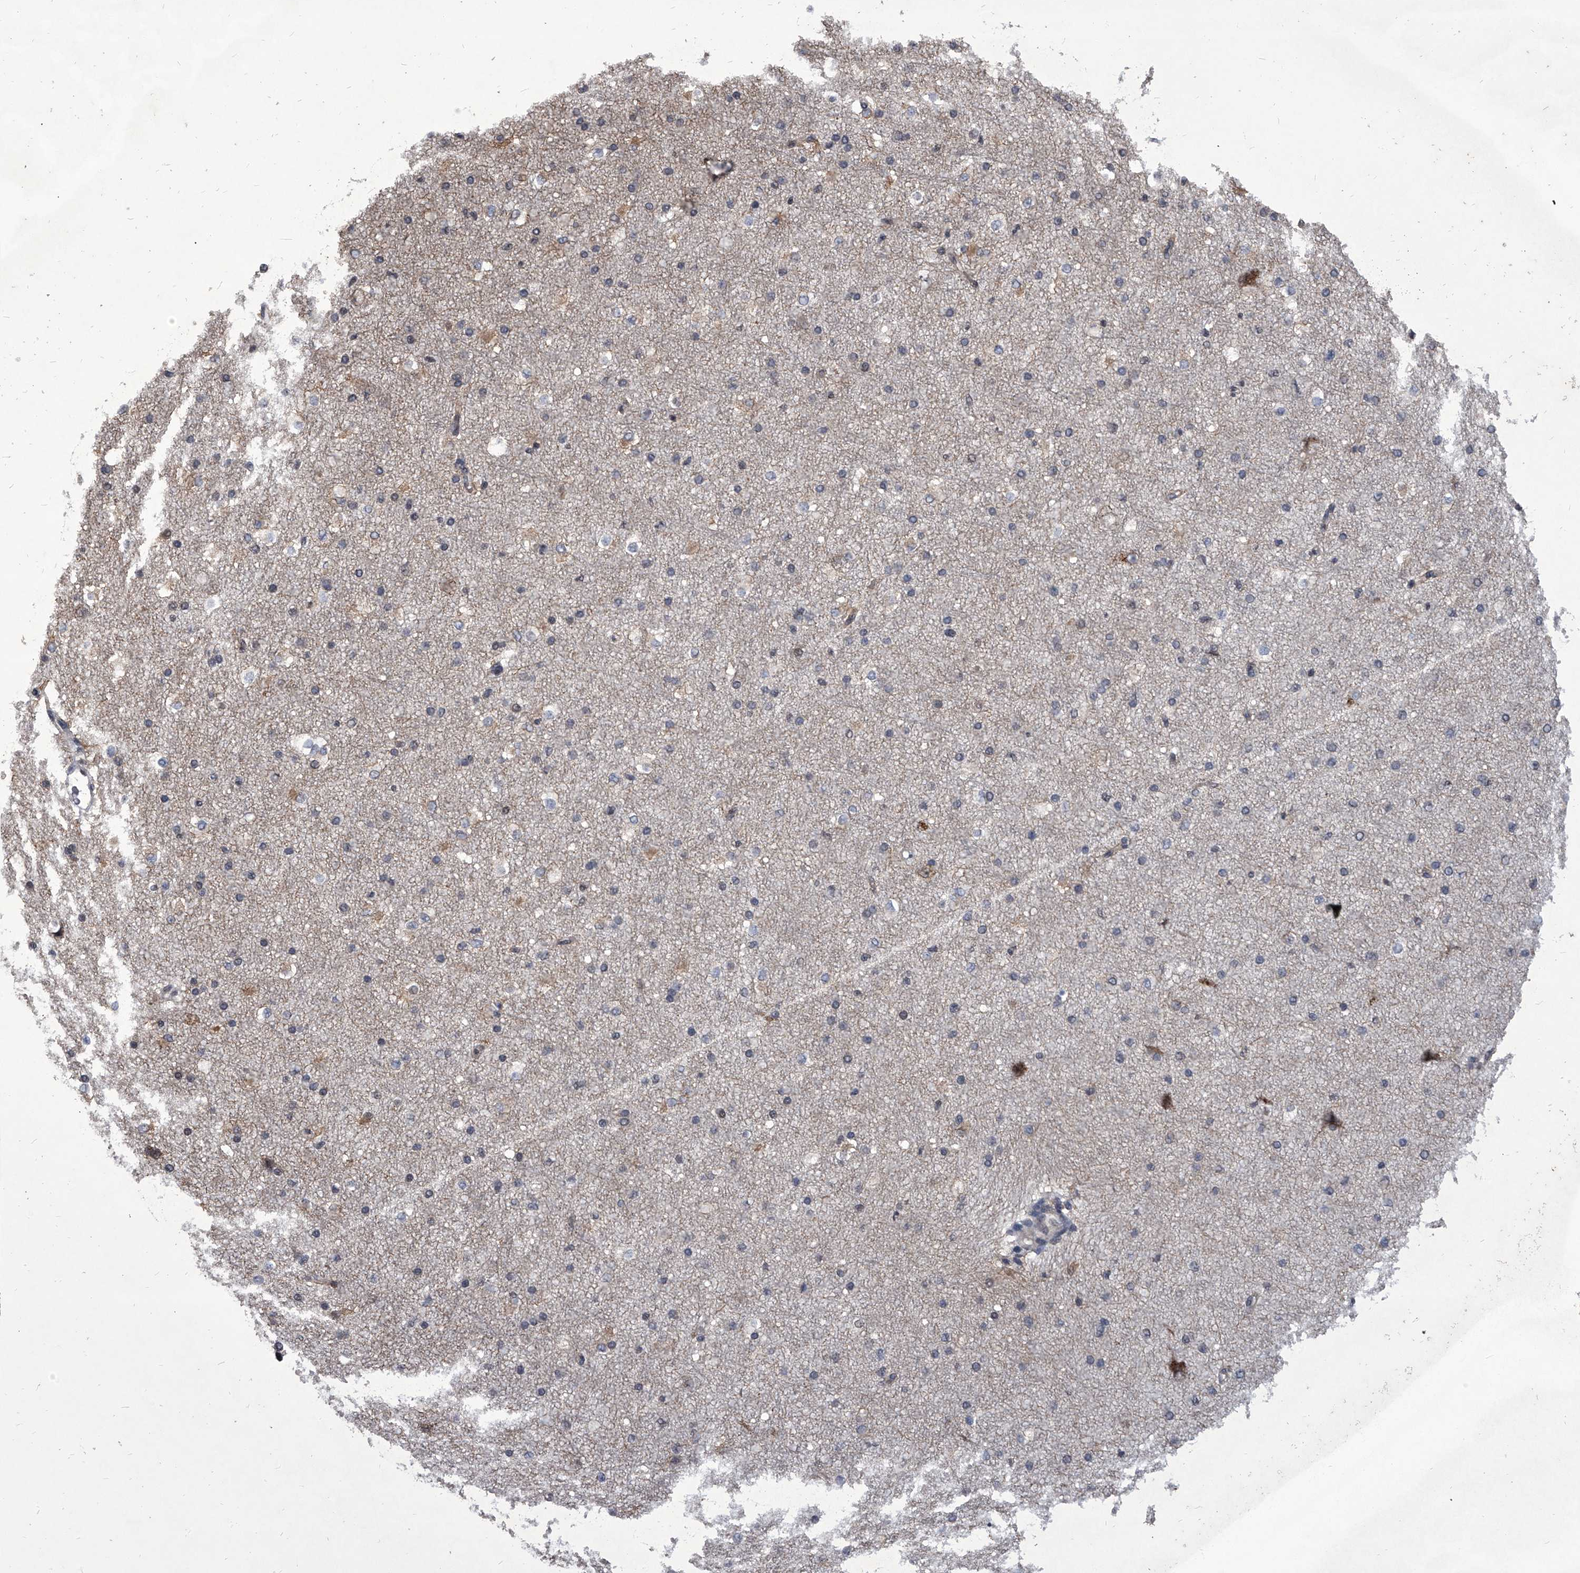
{"staining": {"intensity": "weak", "quantity": "25%-75%", "location": "cytoplasmic/membranous"}, "tissue": "cerebral cortex", "cell_type": "Endothelial cells", "image_type": "normal", "snomed": [{"axis": "morphology", "description": "Normal tissue, NOS"}, {"axis": "morphology", "description": "Developmental malformation"}, {"axis": "topography", "description": "Cerebral cortex"}], "caption": "Endothelial cells show low levels of weak cytoplasmic/membranous expression in approximately 25%-75% of cells in normal cerebral cortex.", "gene": "CMTR1", "patient": {"sex": "female", "age": 30}}